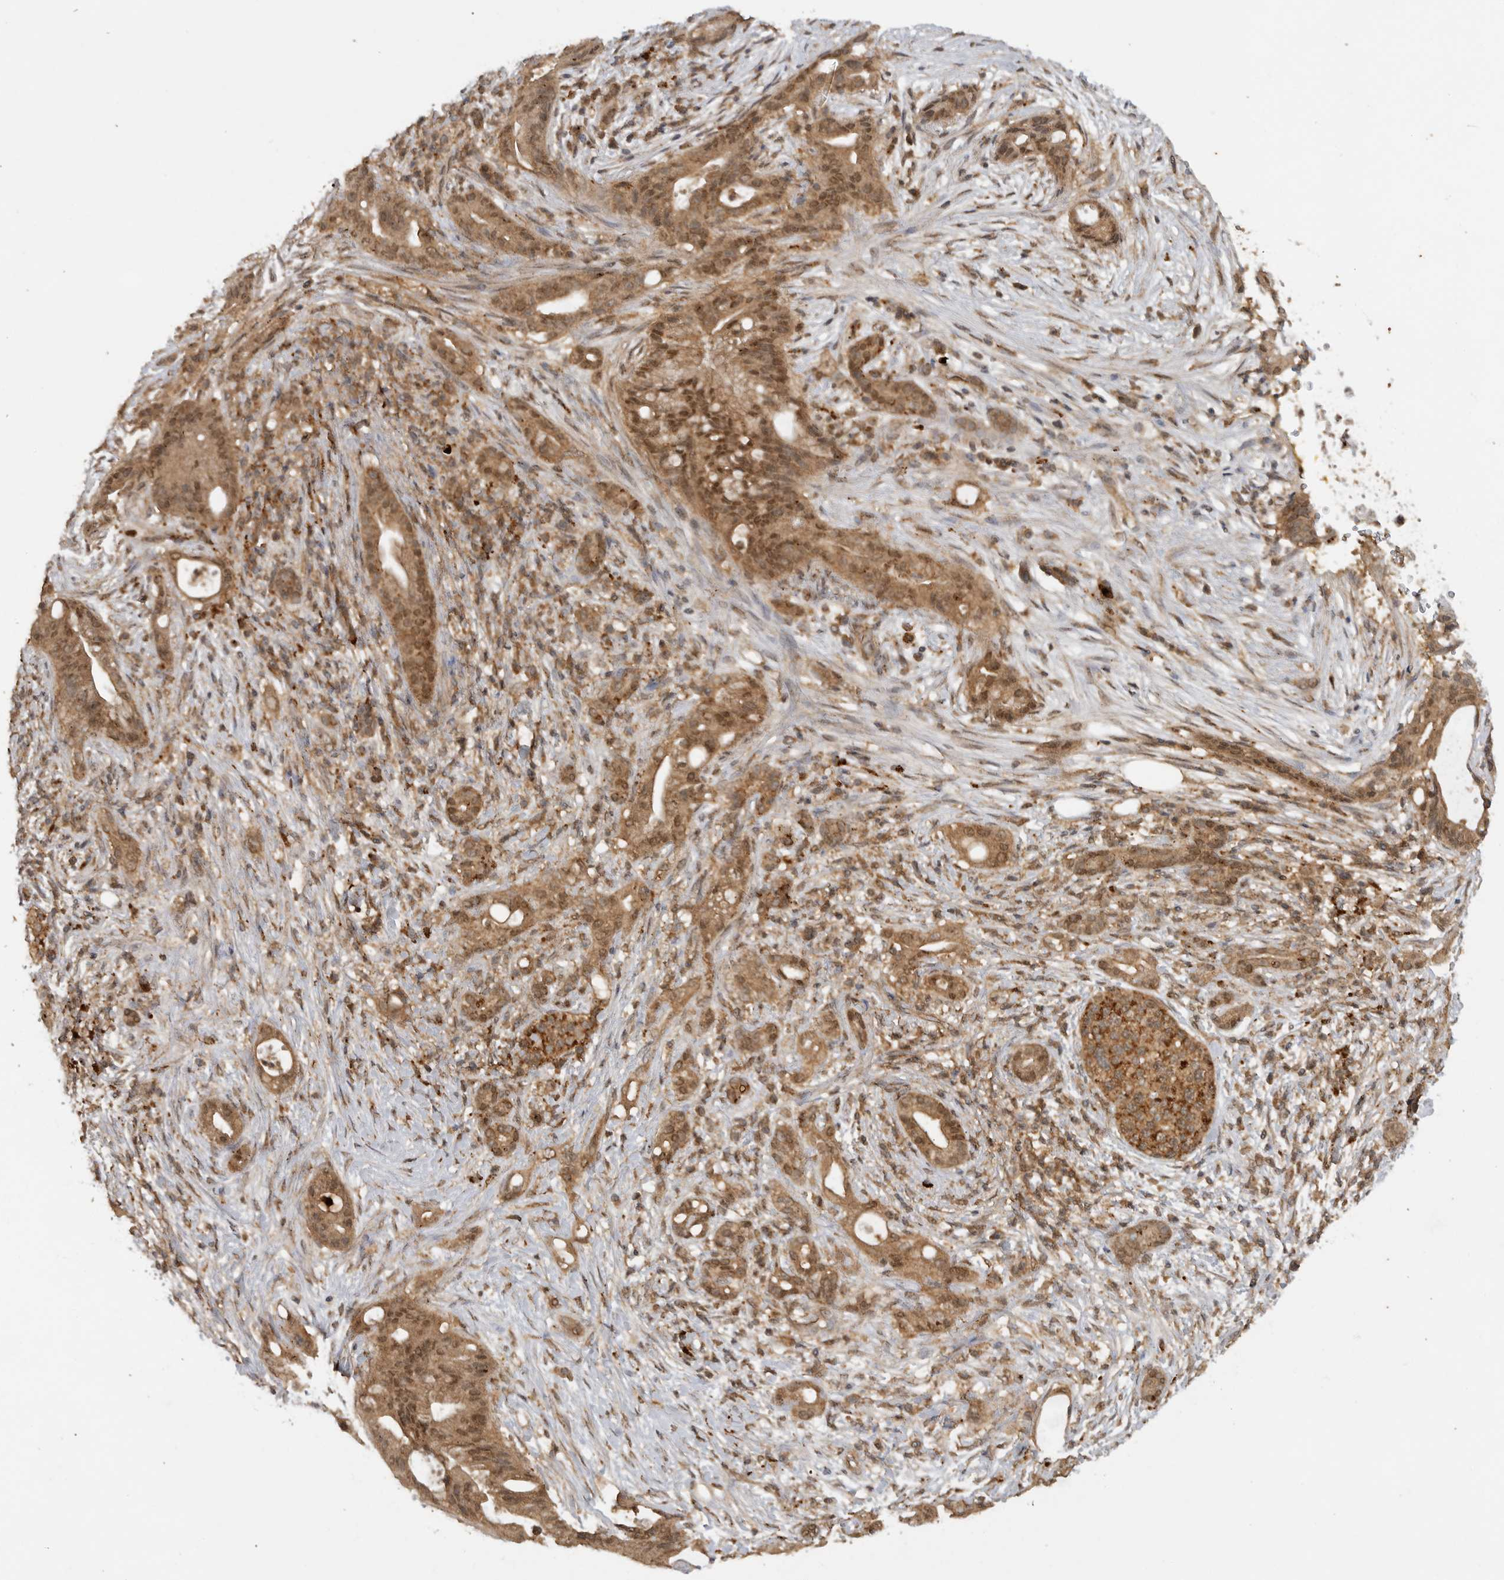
{"staining": {"intensity": "moderate", "quantity": ">75%", "location": "cytoplasmic/membranous,nuclear"}, "tissue": "pancreatic cancer", "cell_type": "Tumor cells", "image_type": "cancer", "snomed": [{"axis": "morphology", "description": "Adenocarcinoma, NOS"}, {"axis": "topography", "description": "Pancreas"}], "caption": "Immunohistochemical staining of pancreatic cancer reveals medium levels of moderate cytoplasmic/membranous and nuclear protein positivity in approximately >75% of tumor cells. The staining was performed using DAB (3,3'-diaminobenzidine) to visualize the protein expression in brown, while the nuclei were stained in blue with hematoxylin (Magnification: 20x).", "gene": "ICOSLG", "patient": {"sex": "male", "age": 58}}